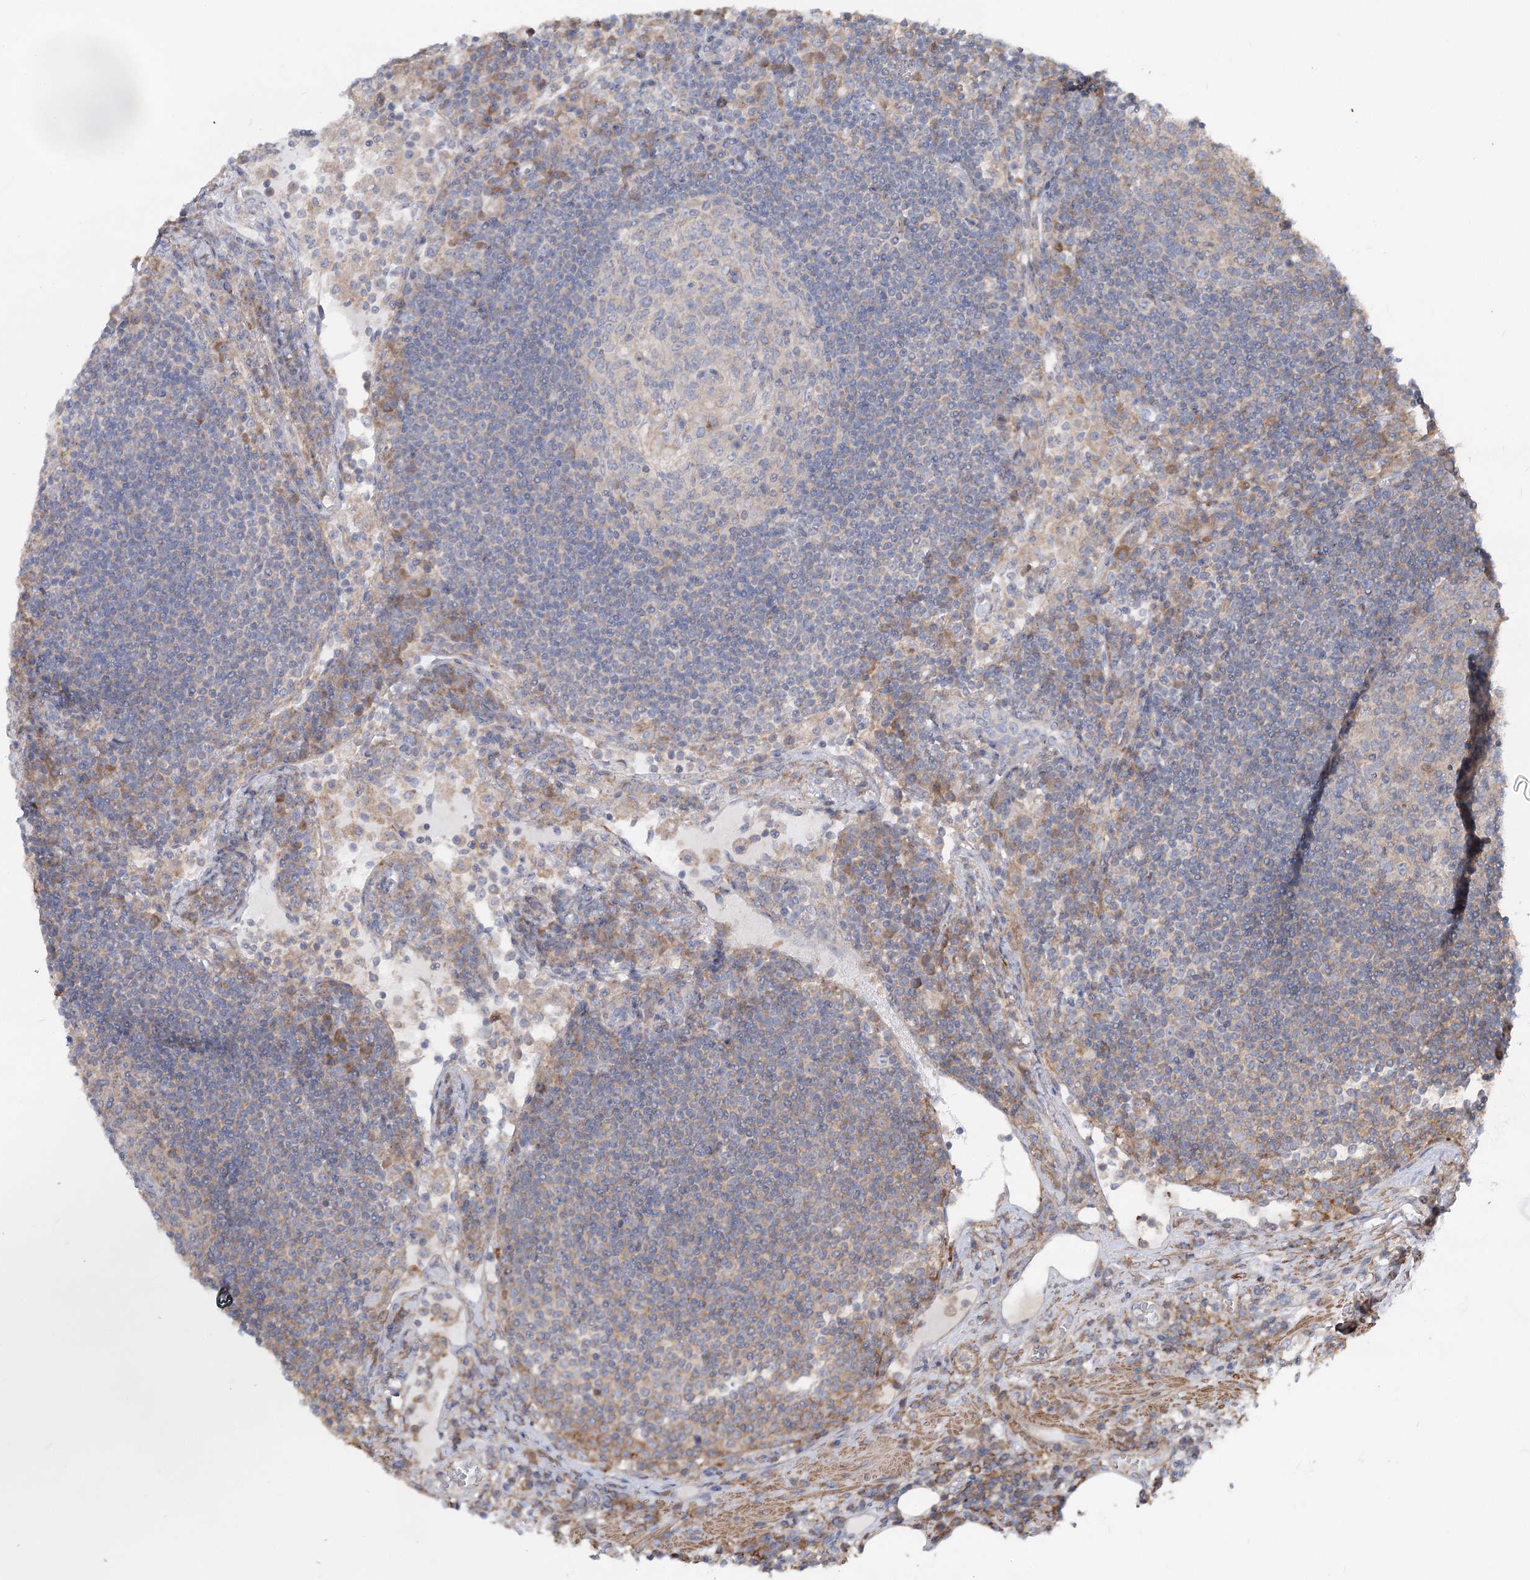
{"staining": {"intensity": "negative", "quantity": "none", "location": "none"}, "tissue": "lymph node", "cell_type": "Germinal center cells", "image_type": "normal", "snomed": [{"axis": "morphology", "description": "Normal tissue, NOS"}, {"axis": "topography", "description": "Lymph node"}], "caption": "Immunohistochemistry photomicrograph of benign lymph node stained for a protein (brown), which demonstrates no staining in germinal center cells.", "gene": "LARP1B", "patient": {"sex": "female", "age": 53}}